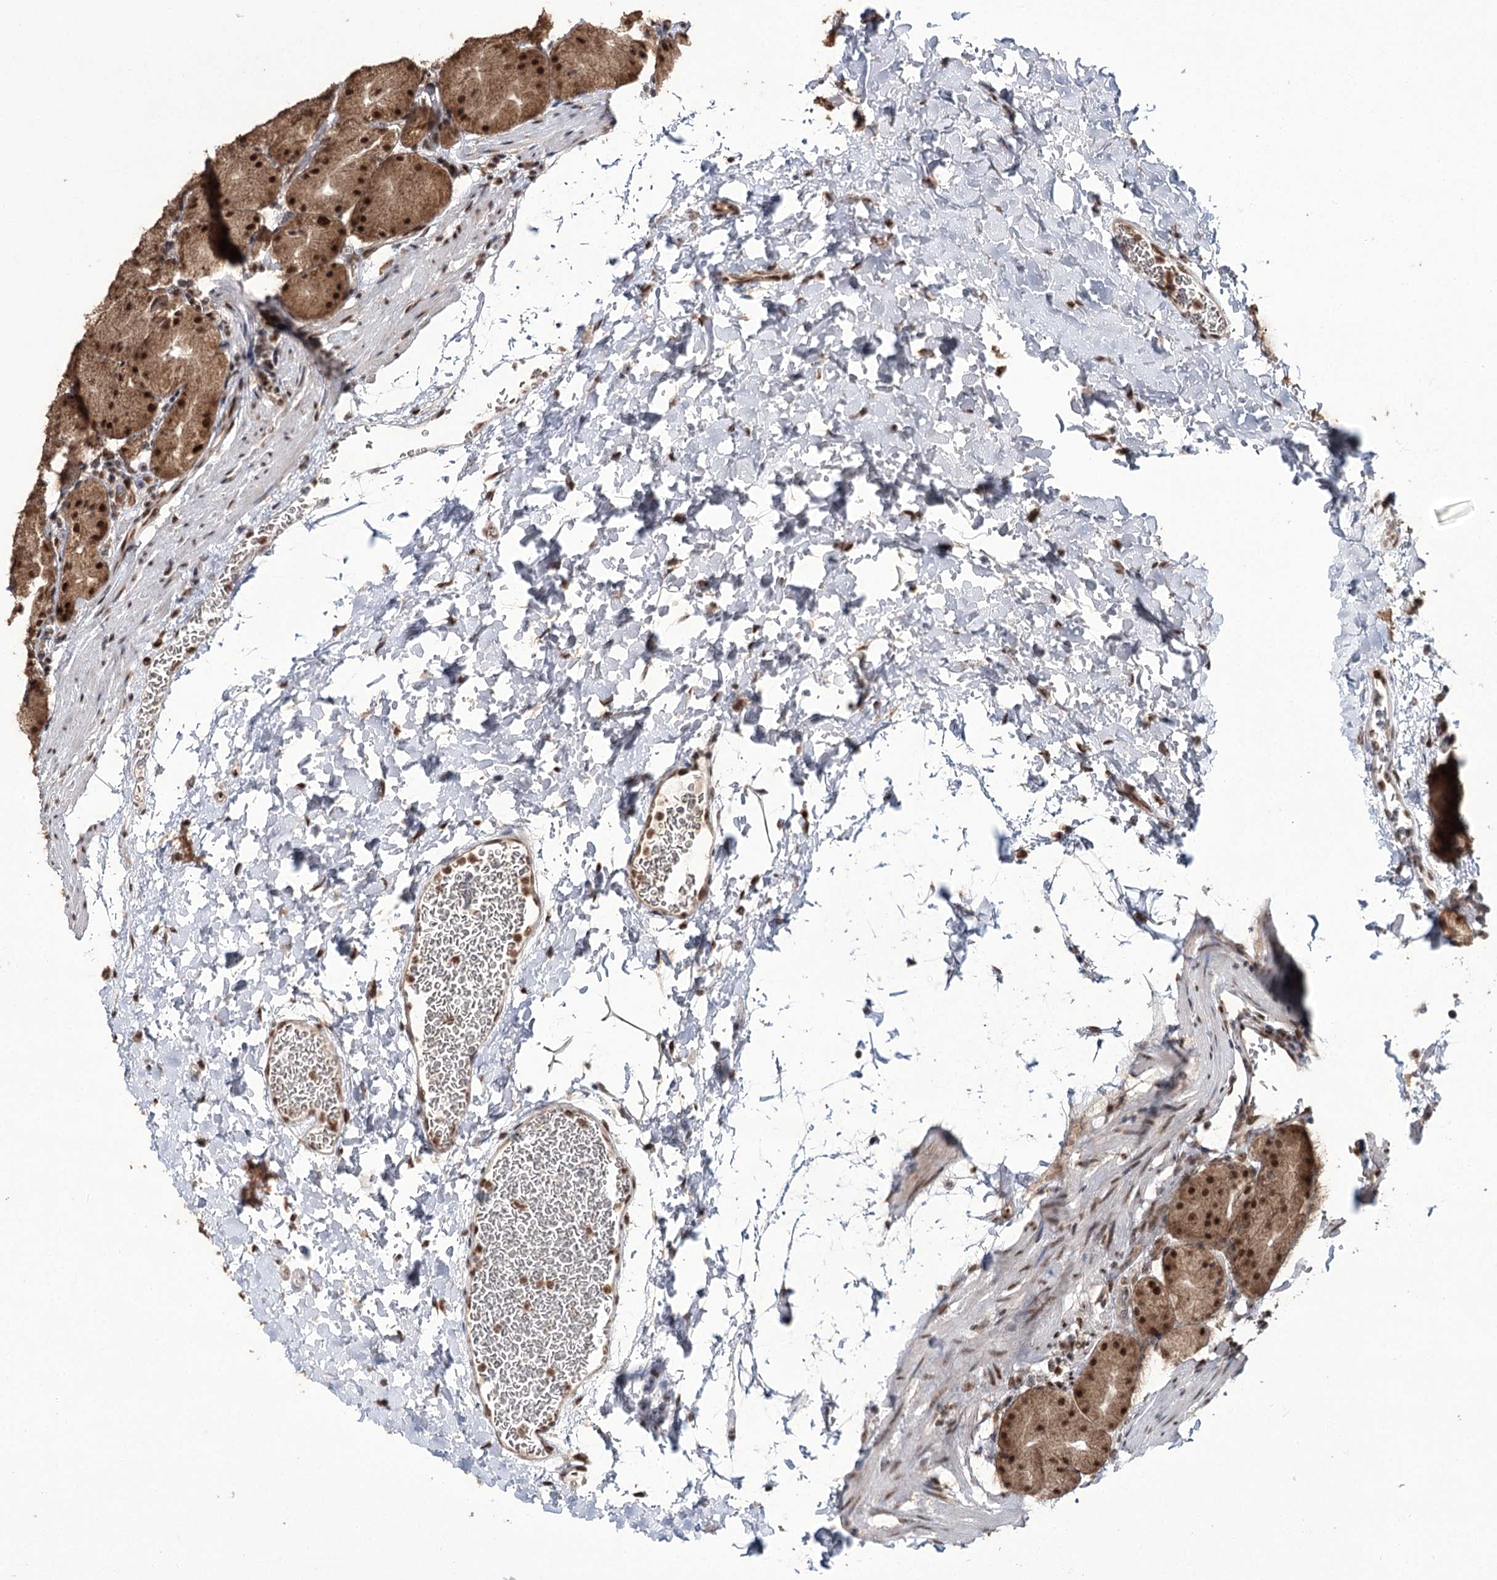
{"staining": {"intensity": "strong", "quantity": ">75%", "location": "cytoplasmic/membranous,nuclear"}, "tissue": "stomach", "cell_type": "Glandular cells", "image_type": "normal", "snomed": [{"axis": "morphology", "description": "Normal tissue, NOS"}, {"axis": "topography", "description": "Stomach, upper"}, {"axis": "topography", "description": "Stomach"}], "caption": "Immunohistochemical staining of unremarkable human stomach shows strong cytoplasmic/membranous,nuclear protein positivity in about >75% of glandular cells.", "gene": "ERCC3", "patient": {"sex": "male", "age": 48}}